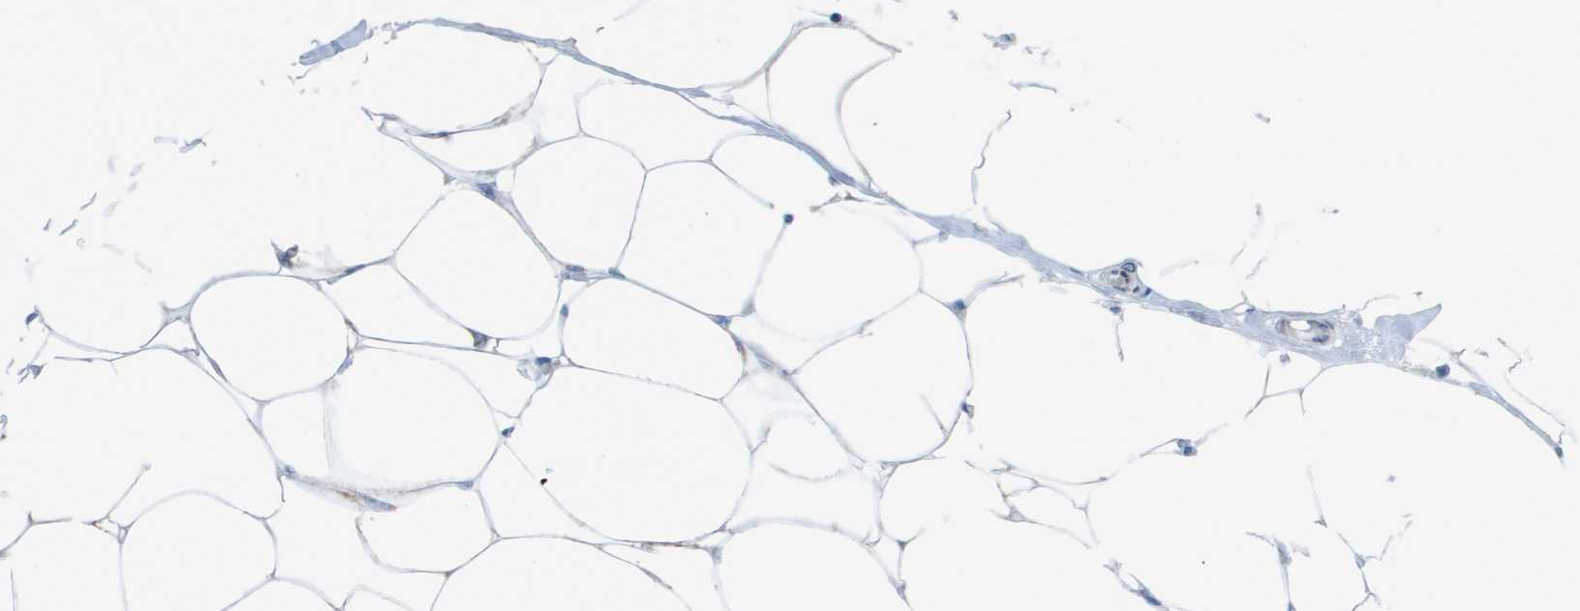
{"staining": {"intensity": "negative", "quantity": "none", "location": "none"}, "tissue": "breast cancer", "cell_type": "Tumor cells", "image_type": "cancer", "snomed": [{"axis": "morphology", "description": "Lobular carcinoma"}, {"axis": "topography", "description": "Breast"}], "caption": "IHC photomicrograph of neoplastic tissue: breast cancer (lobular carcinoma) stained with DAB (3,3'-diaminobenzidine) shows no significant protein staining in tumor cells.", "gene": "TMEM223", "patient": {"sex": "female", "age": 51}}